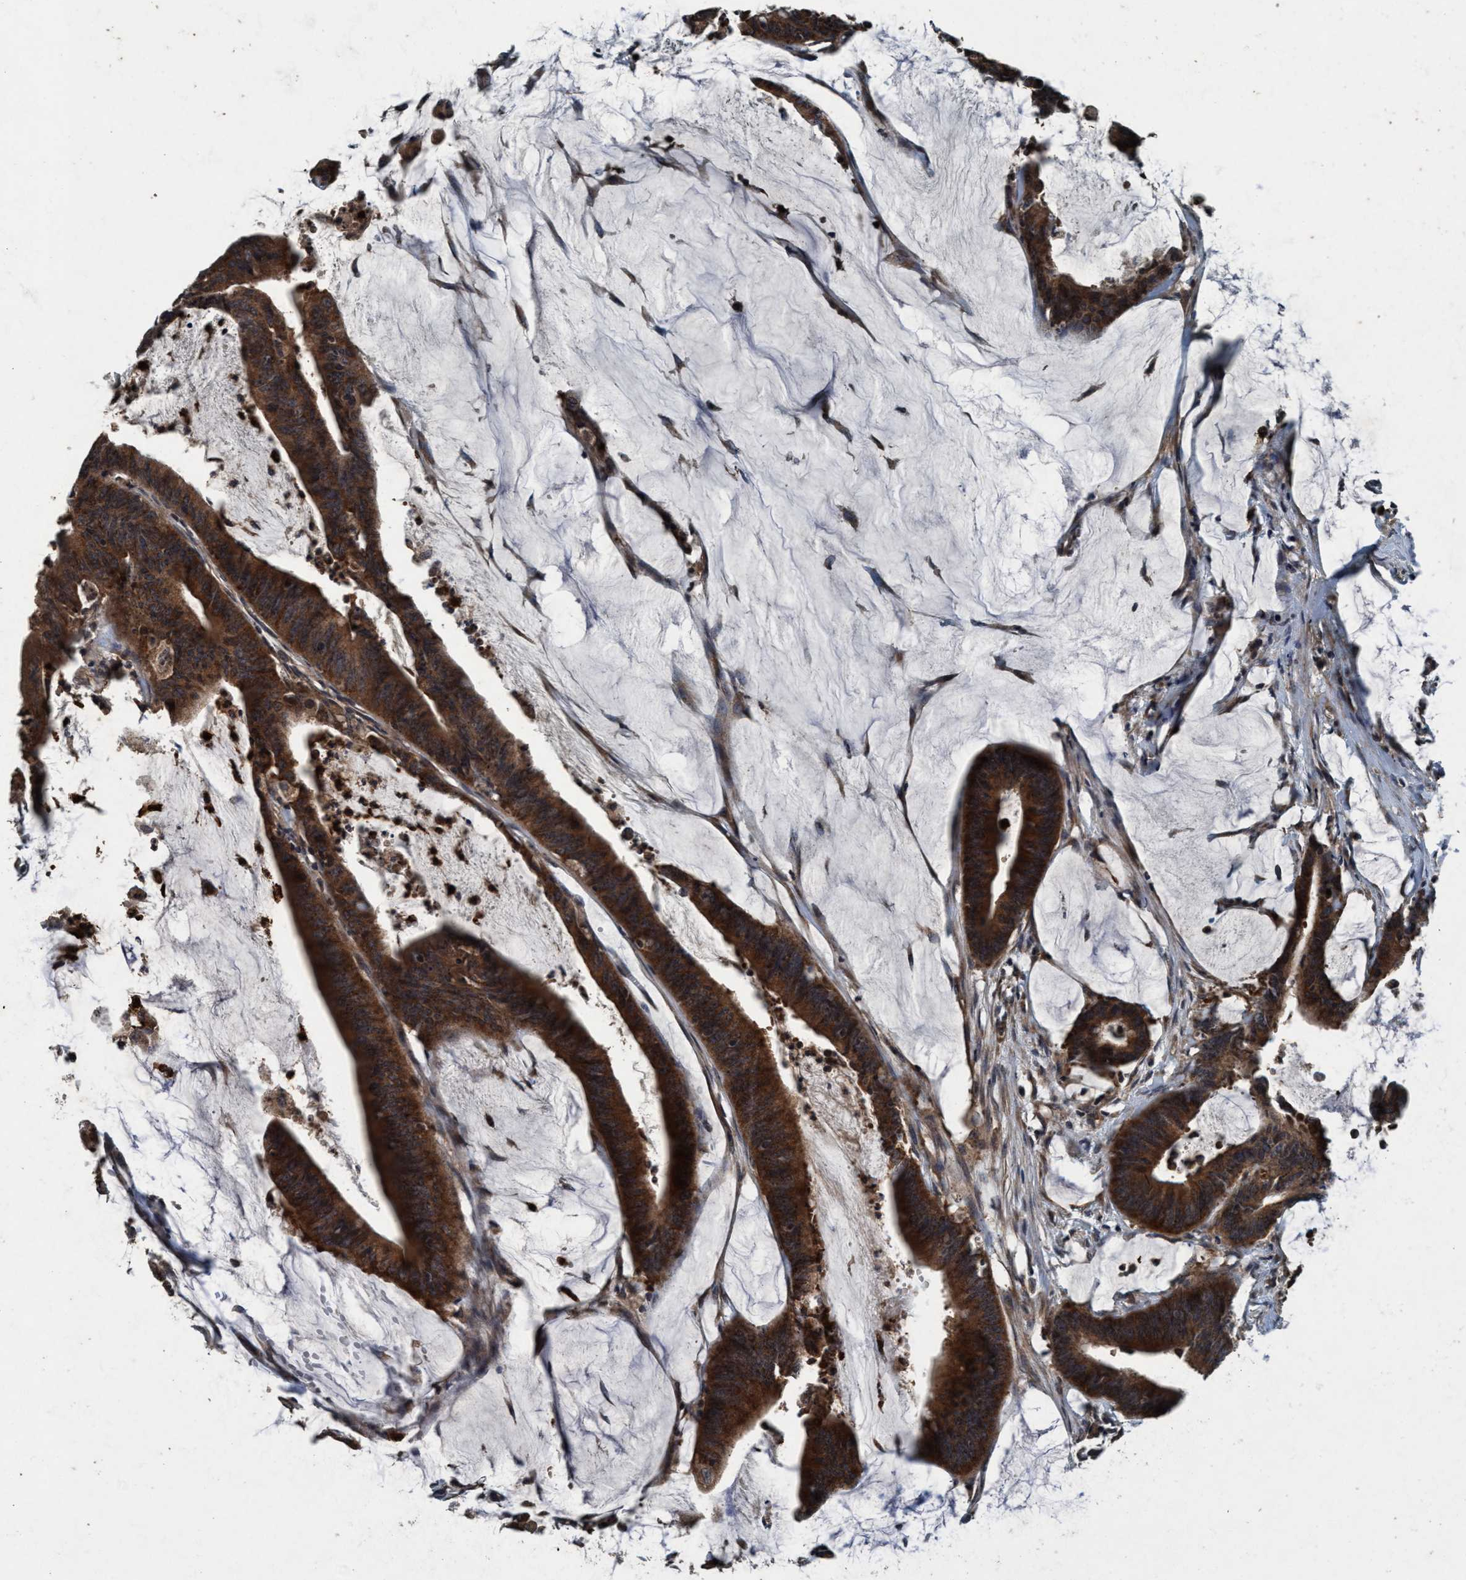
{"staining": {"intensity": "strong", "quantity": ">75%", "location": "cytoplasmic/membranous"}, "tissue": "colorectal cancer", "cell_type": "Tumor cells", "image_type": "cancer", "snomed": [{"axis": "morphology", "description": "Adenocarcinoma, NOS"}, {"axis": "topography", "description": "Rectum"}], "caption": "A micrograph of adenocarcinoma (colorectal) stained for a protein shows strong cytoplasmic/membranous brown staining in tumor cells.", "gene": "AKT1S1", "patient": {"sex": "female", "age": 66}}